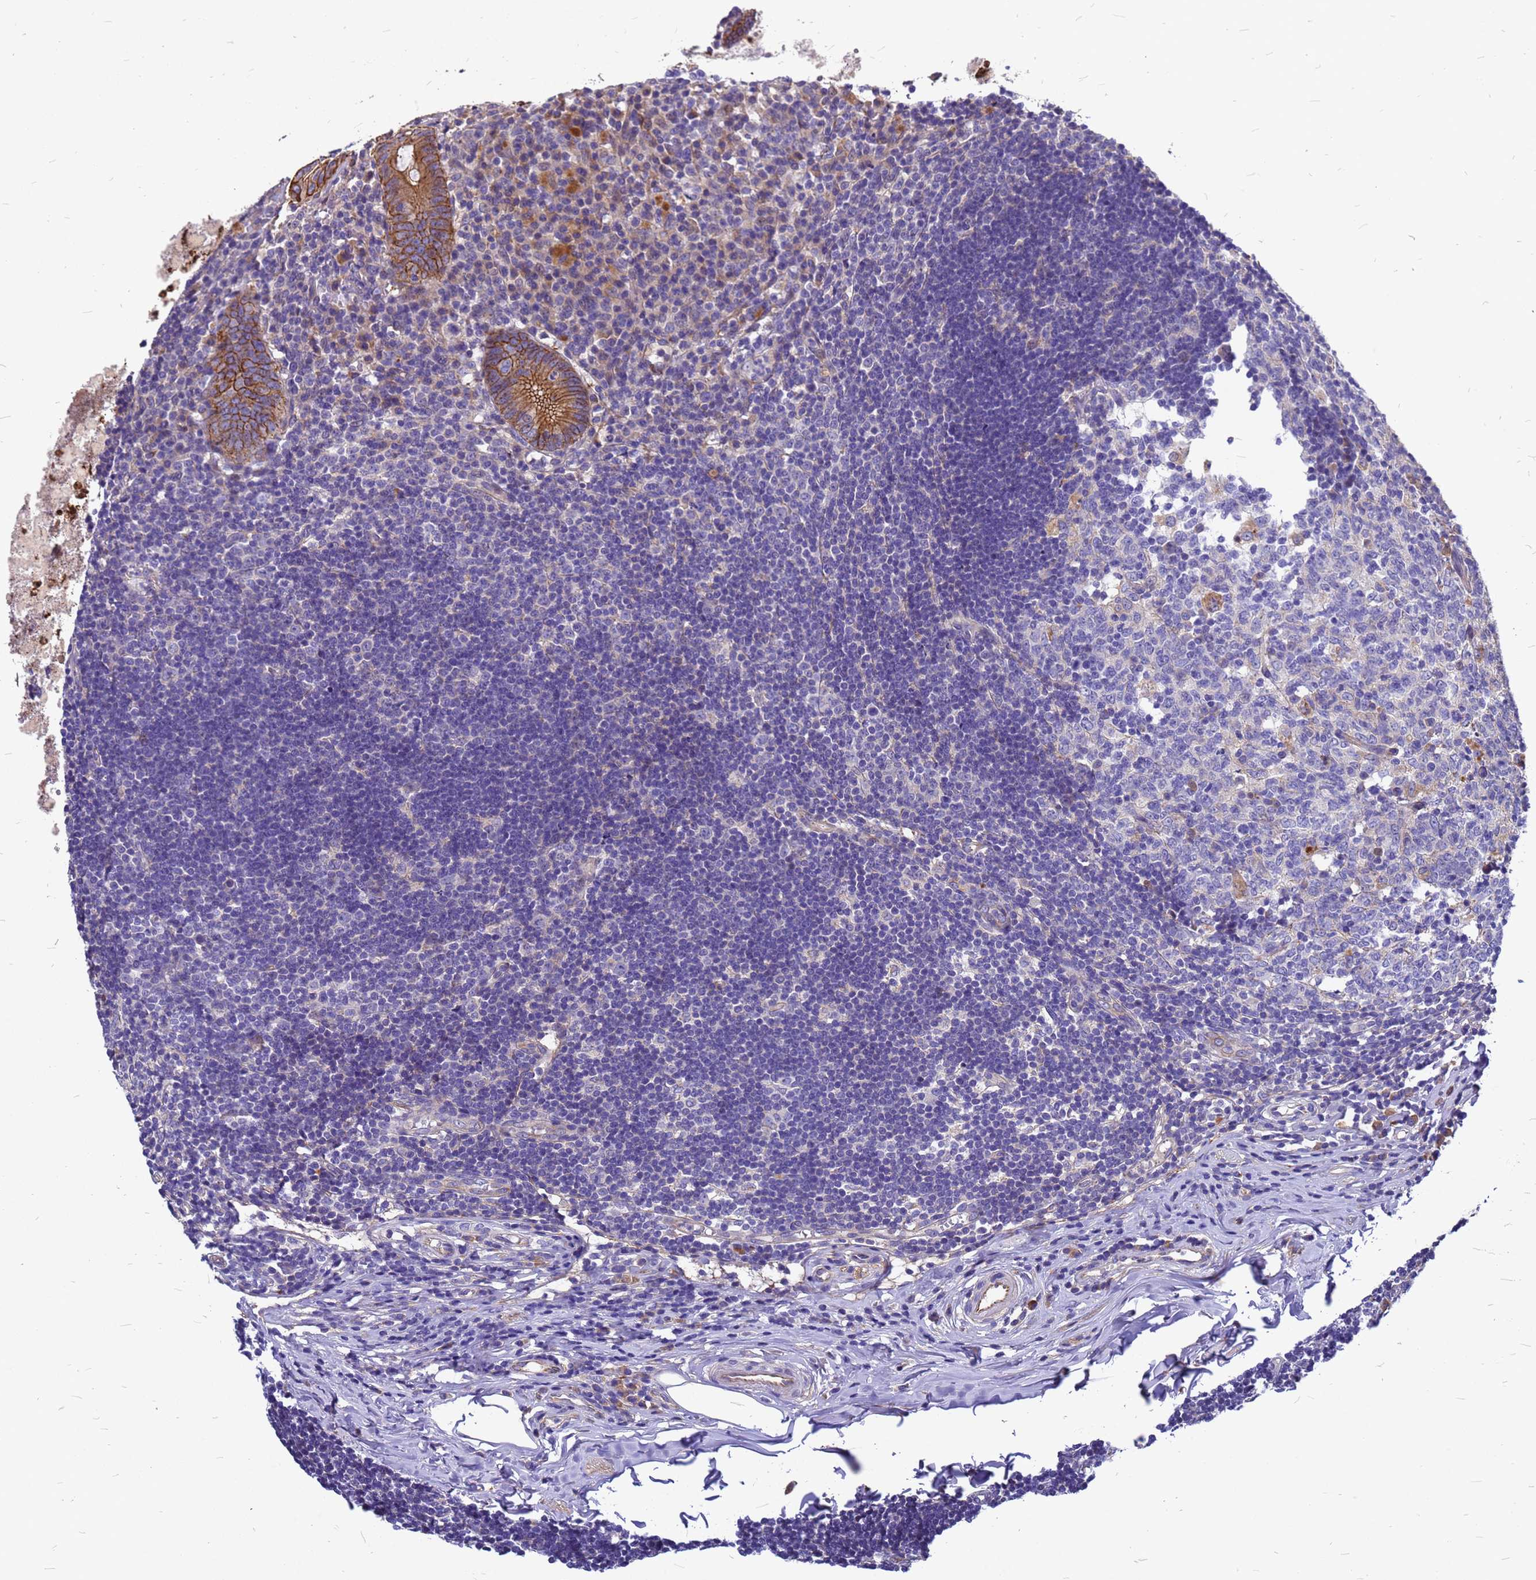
{"staining": {"intensity": "strong", "quantity": ">75%", "location": "cytoplasmic/membranous"}, "tissue": "appendix", "cell_type": "Glandular cells", "image_type": "normal", "snomed": [{"axis": "morphology", "description": "Normal tissue, NOS"}, {"axis": "topography", "description": "Appendix"}], "caption": "The immunohistochemical stain shows strong cytoplasmic/membranous positivity in glandular cells of benign appendix. Immunohistochemistry stains the protein of interest in brown and the nuclei are stained blue.", "gene": "FBXW5", "patient": {"sex": "female", "age": 54}}